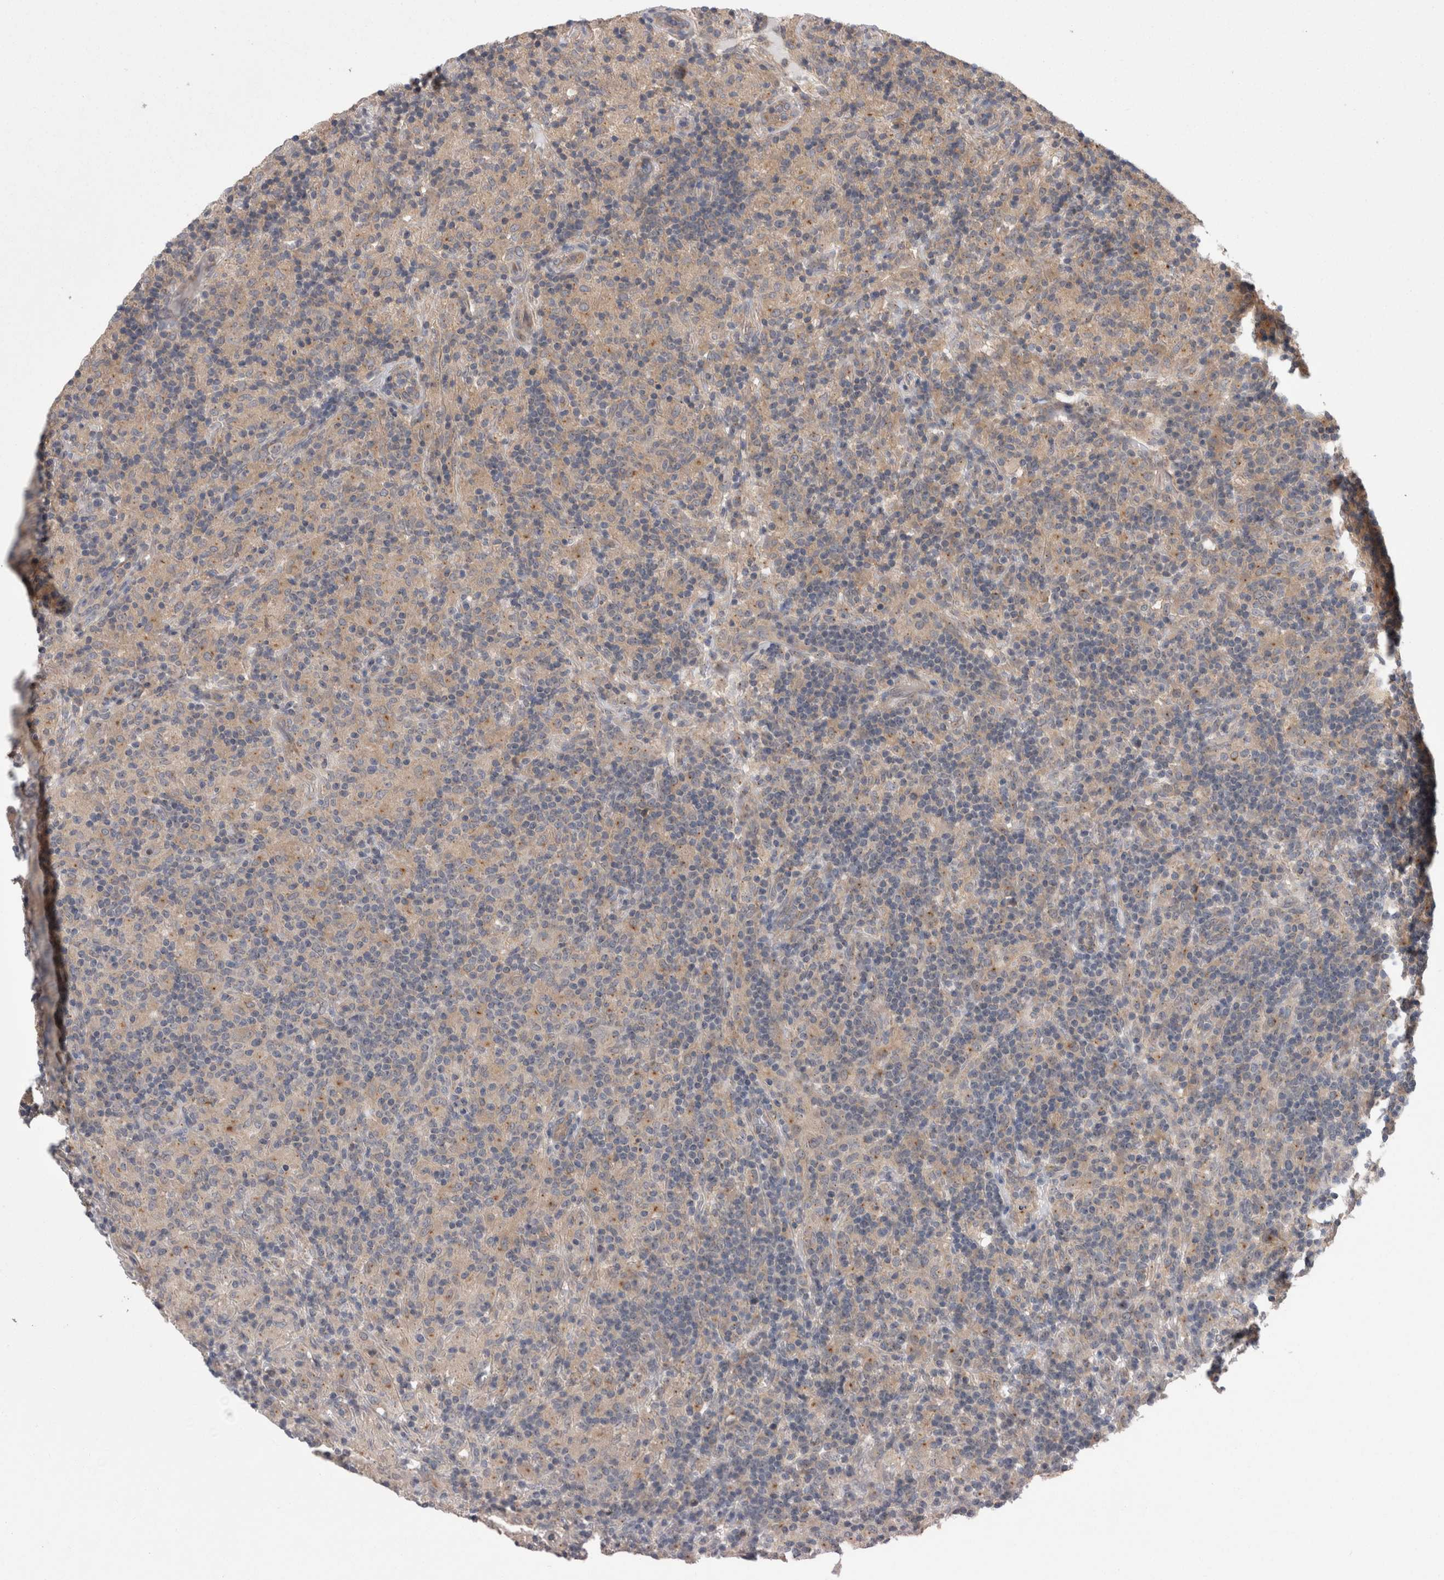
{"staining": {"intensity": "negative", "quantity": "none", "location": "none"}, "tissue": "lymphoma", "cell_type": "Tumor cells", "image_type": "cancer", "snomed": [{"axis": "morphology", "description": "Hodgkin's disease, NOS"}, {"axis": "topography", "description": "Lymph node"}], "caption": "Hodgkin's disease was stained to show a protein in brown. There is no significant positivity in tumor cells. Nuclei are stained in blue.", "gene": "DCTN6", "patient": {"sex": "male", "age": 70}}